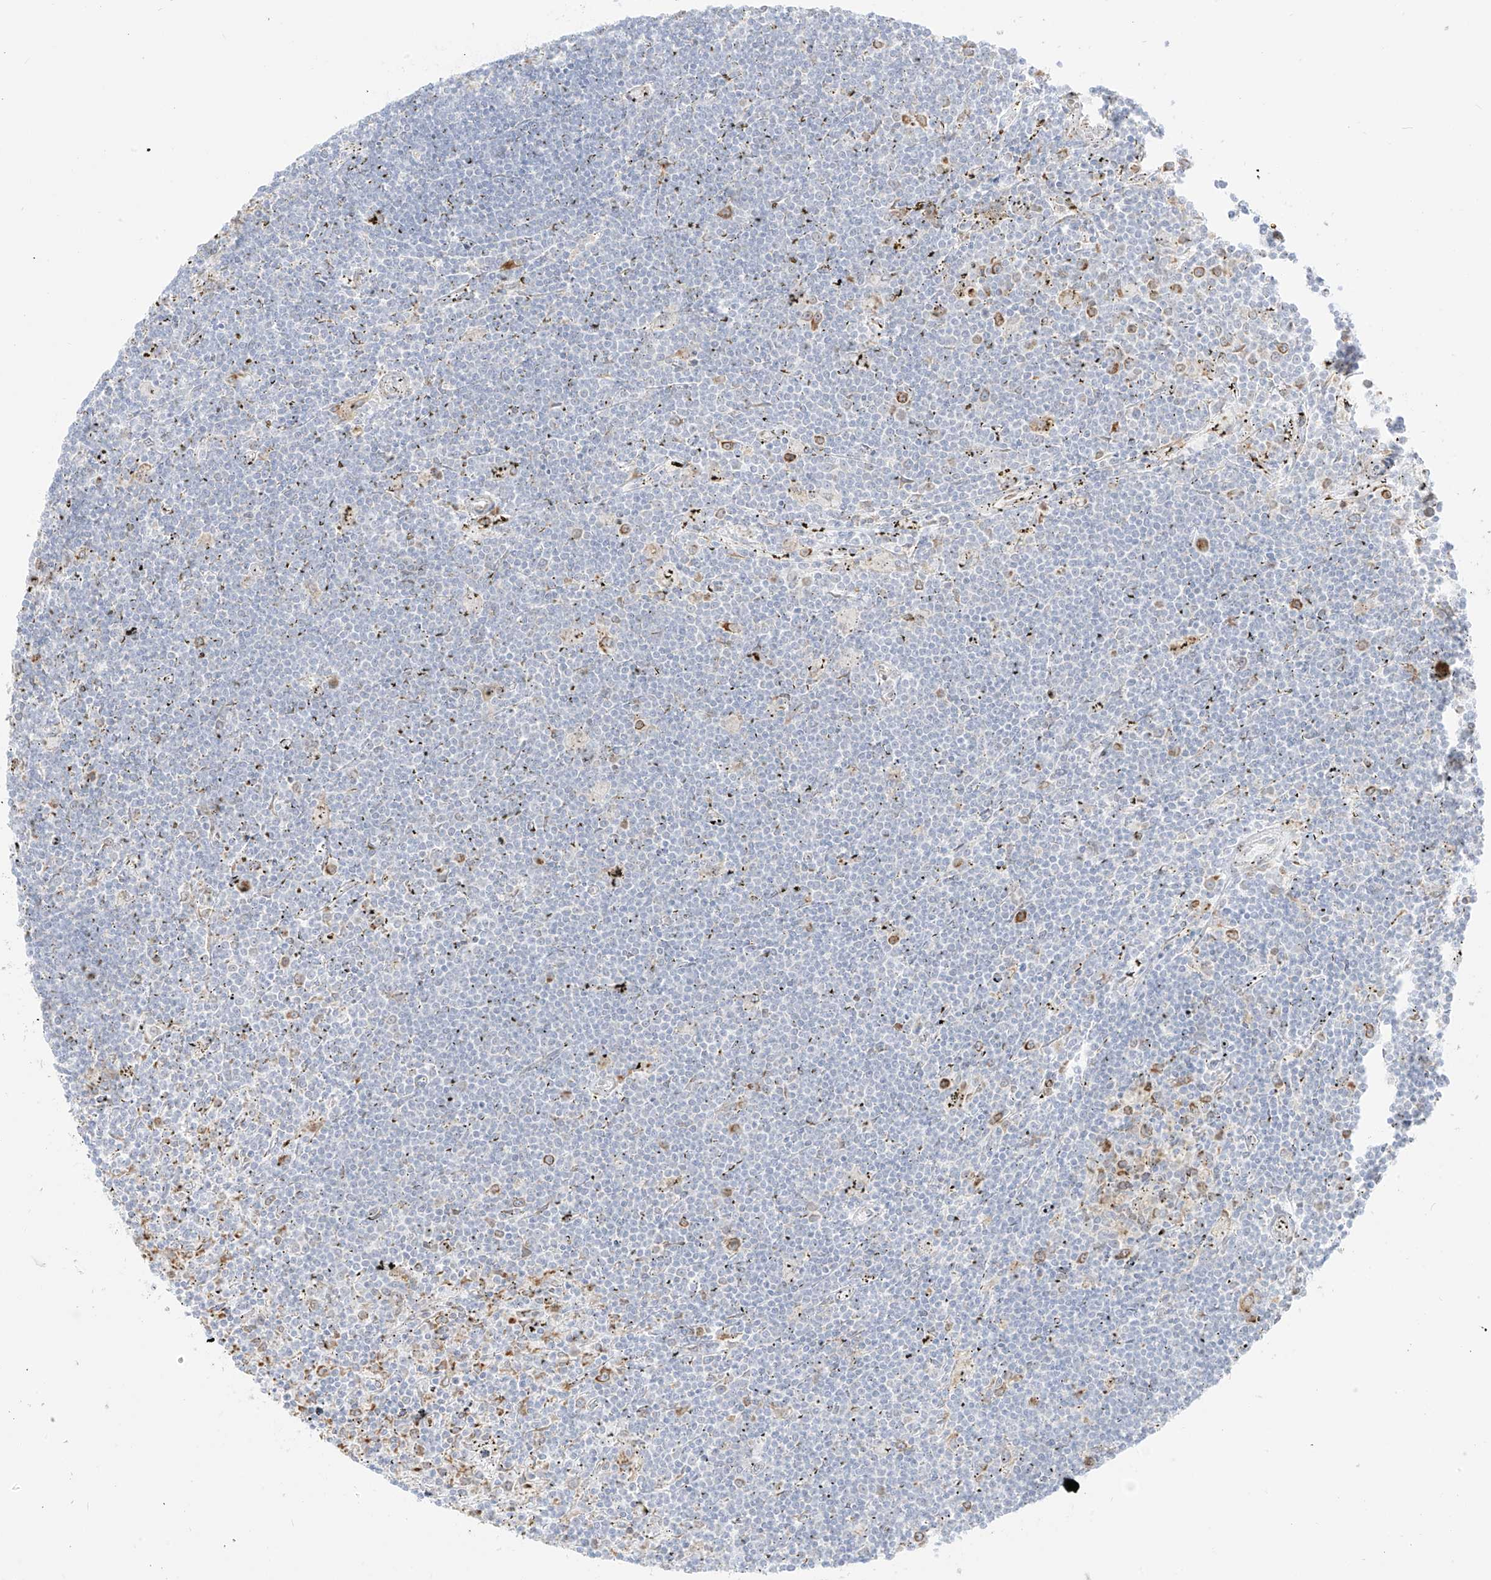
{"staining": {"intensity": "negative", "quantity": "none", "location": "none"}, "tissue": "lymphoma", "cell_type": "Tumor cells", "image_type": "cancer", "snomed": [{"axis": "morphology", "description": "Malignant lymphoma, non-Hodgkin's type, Low grade"}, {"axis": "topography", "description": "Spleen"}], "caption": "Tumor cells show no significant protein staining in lymphoma.", "gene": "LRRC59", "patient": {"sex": "male", "age": 76}}